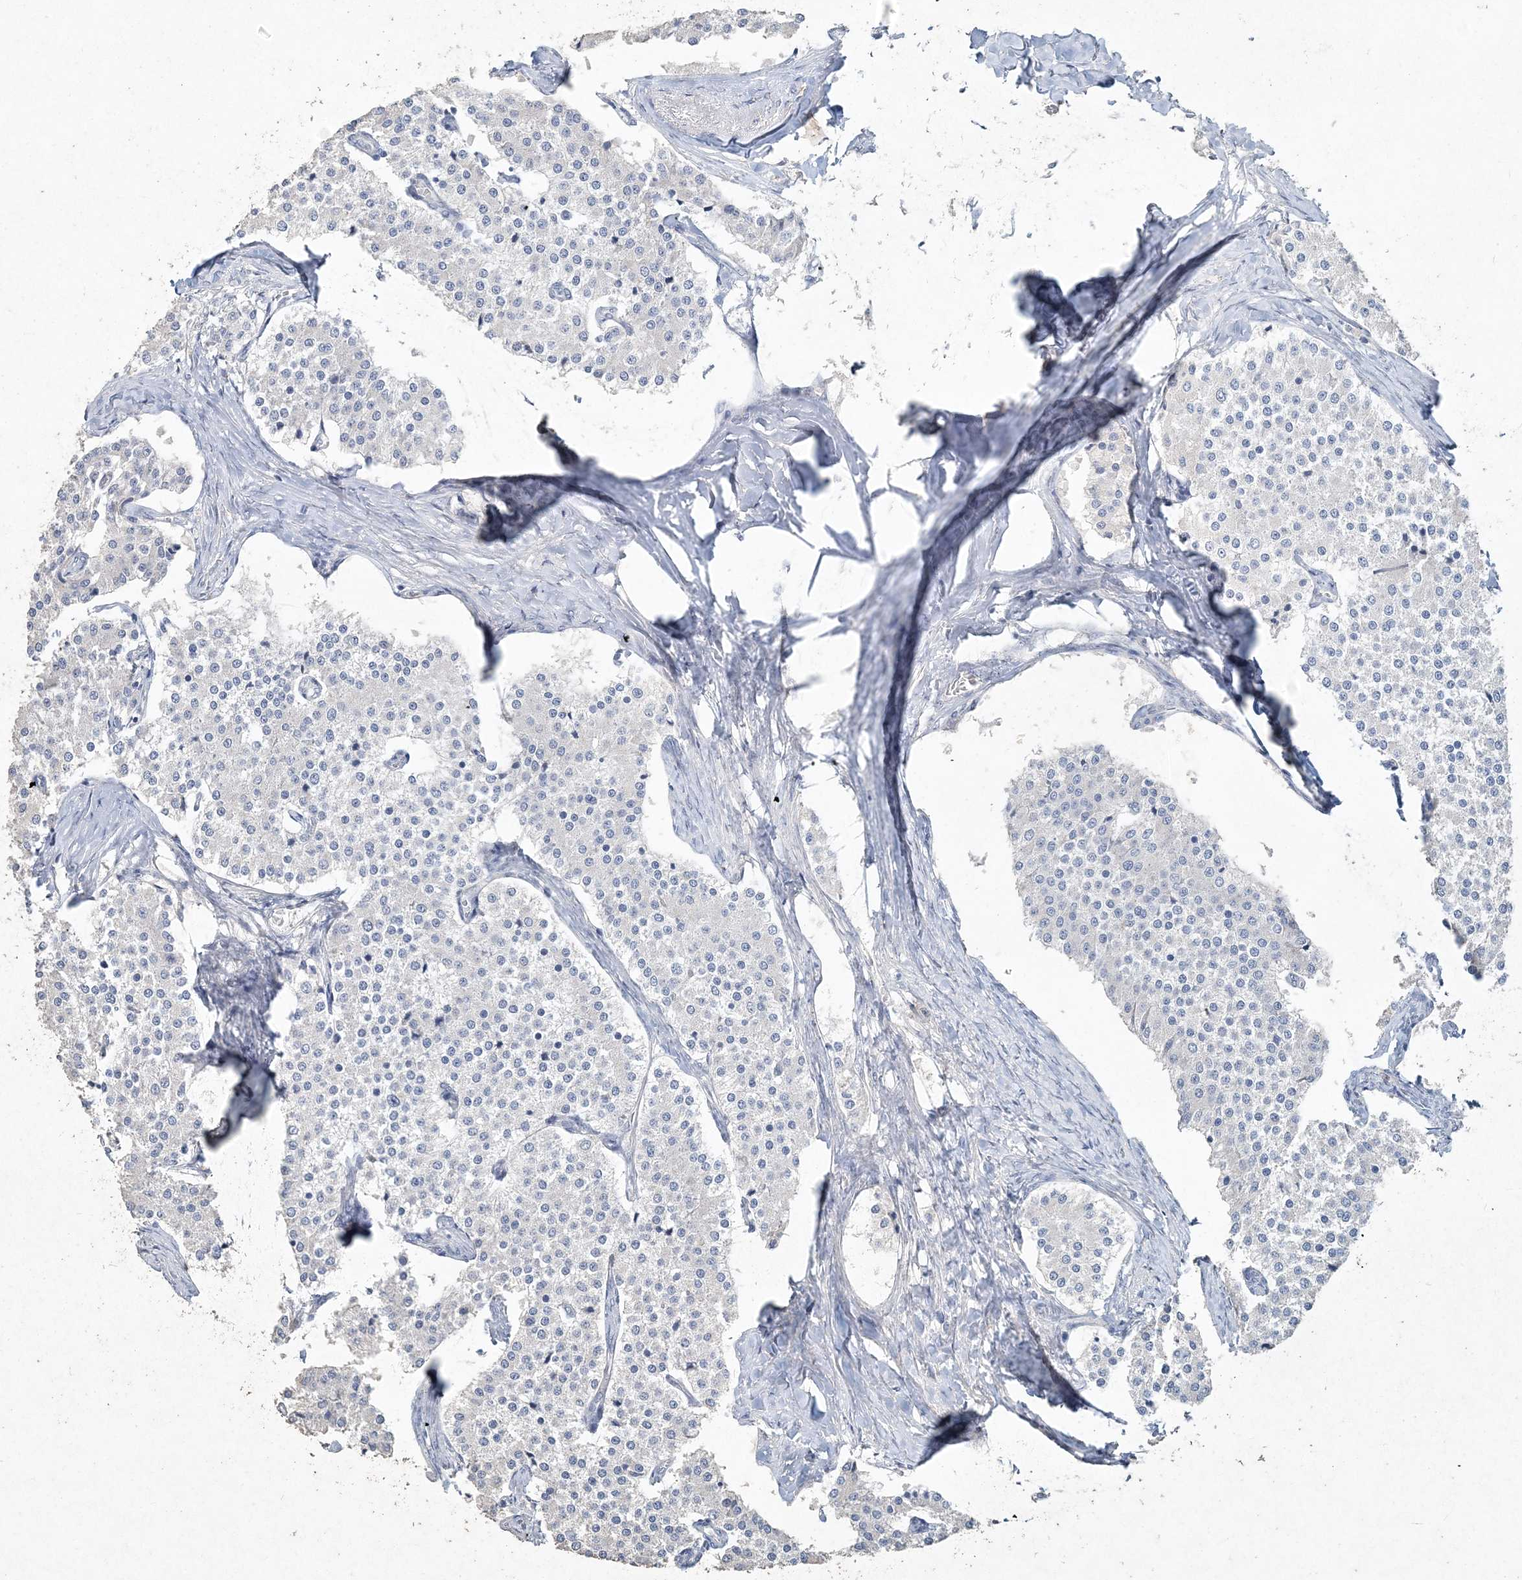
{"staining": {"intensity": "negative", "quantity": "none", "location": "none"}, "tissue": "carcinoid", "cell_type": "Tumor cells", "image_type": "cancer", "snomed": [{"axis": "morphology", "description": "Carcinoid, malignant, NOS"}, {"axis": "topography", "description": "Colon"}], "caption": "A histopathology image of carcinoid stained for a protein shows no brown staining in tumor cells. (Brightfield microscopy of DAB (3,3'-diaminobenzidine) immunohistochemistry at high magnification).", "gene": "DNAH5", "patient": {"sex": "female", "age": 52}}